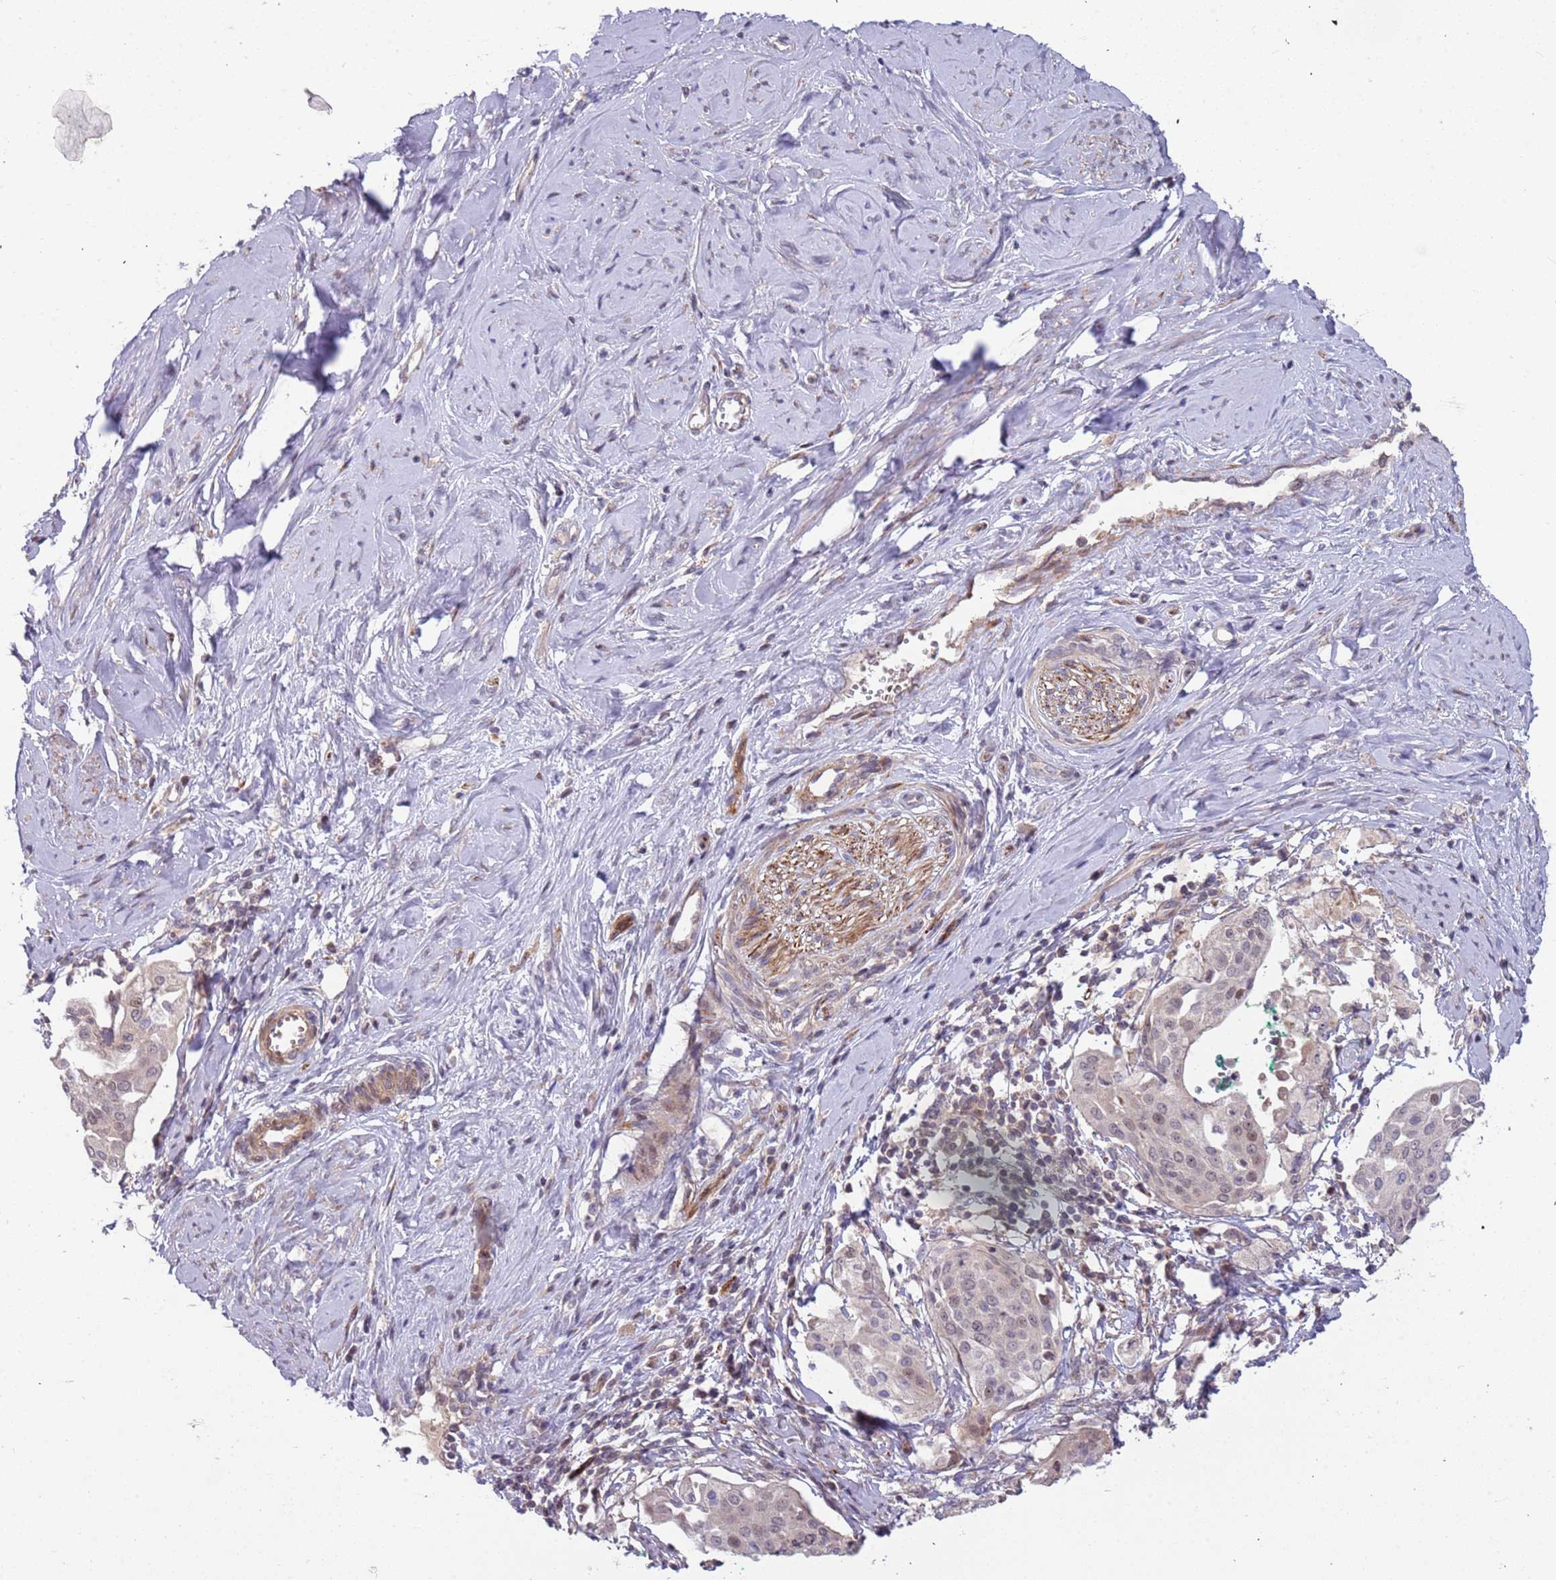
{"staining": {"intensity": "weak", "quantity": "25%-75%", "location": "nuclear"}, "tissue": "cervical cancer", "cell_type": "Tumor cells", "image_type": "cancer", "snomed": [{"axis": "morphology", "description": "Squamous cell carcinoma, NOS"}, {"axis": "topography", "description": "Cervix"}], "caption": "Immunohistochemical staining of human cervical cancer displays weak nuclear protein staining in approximately 25%-75% of tumor cells.", "gene": "TRAPPC6B", "patient": {"sex": "female", "age": 44}}